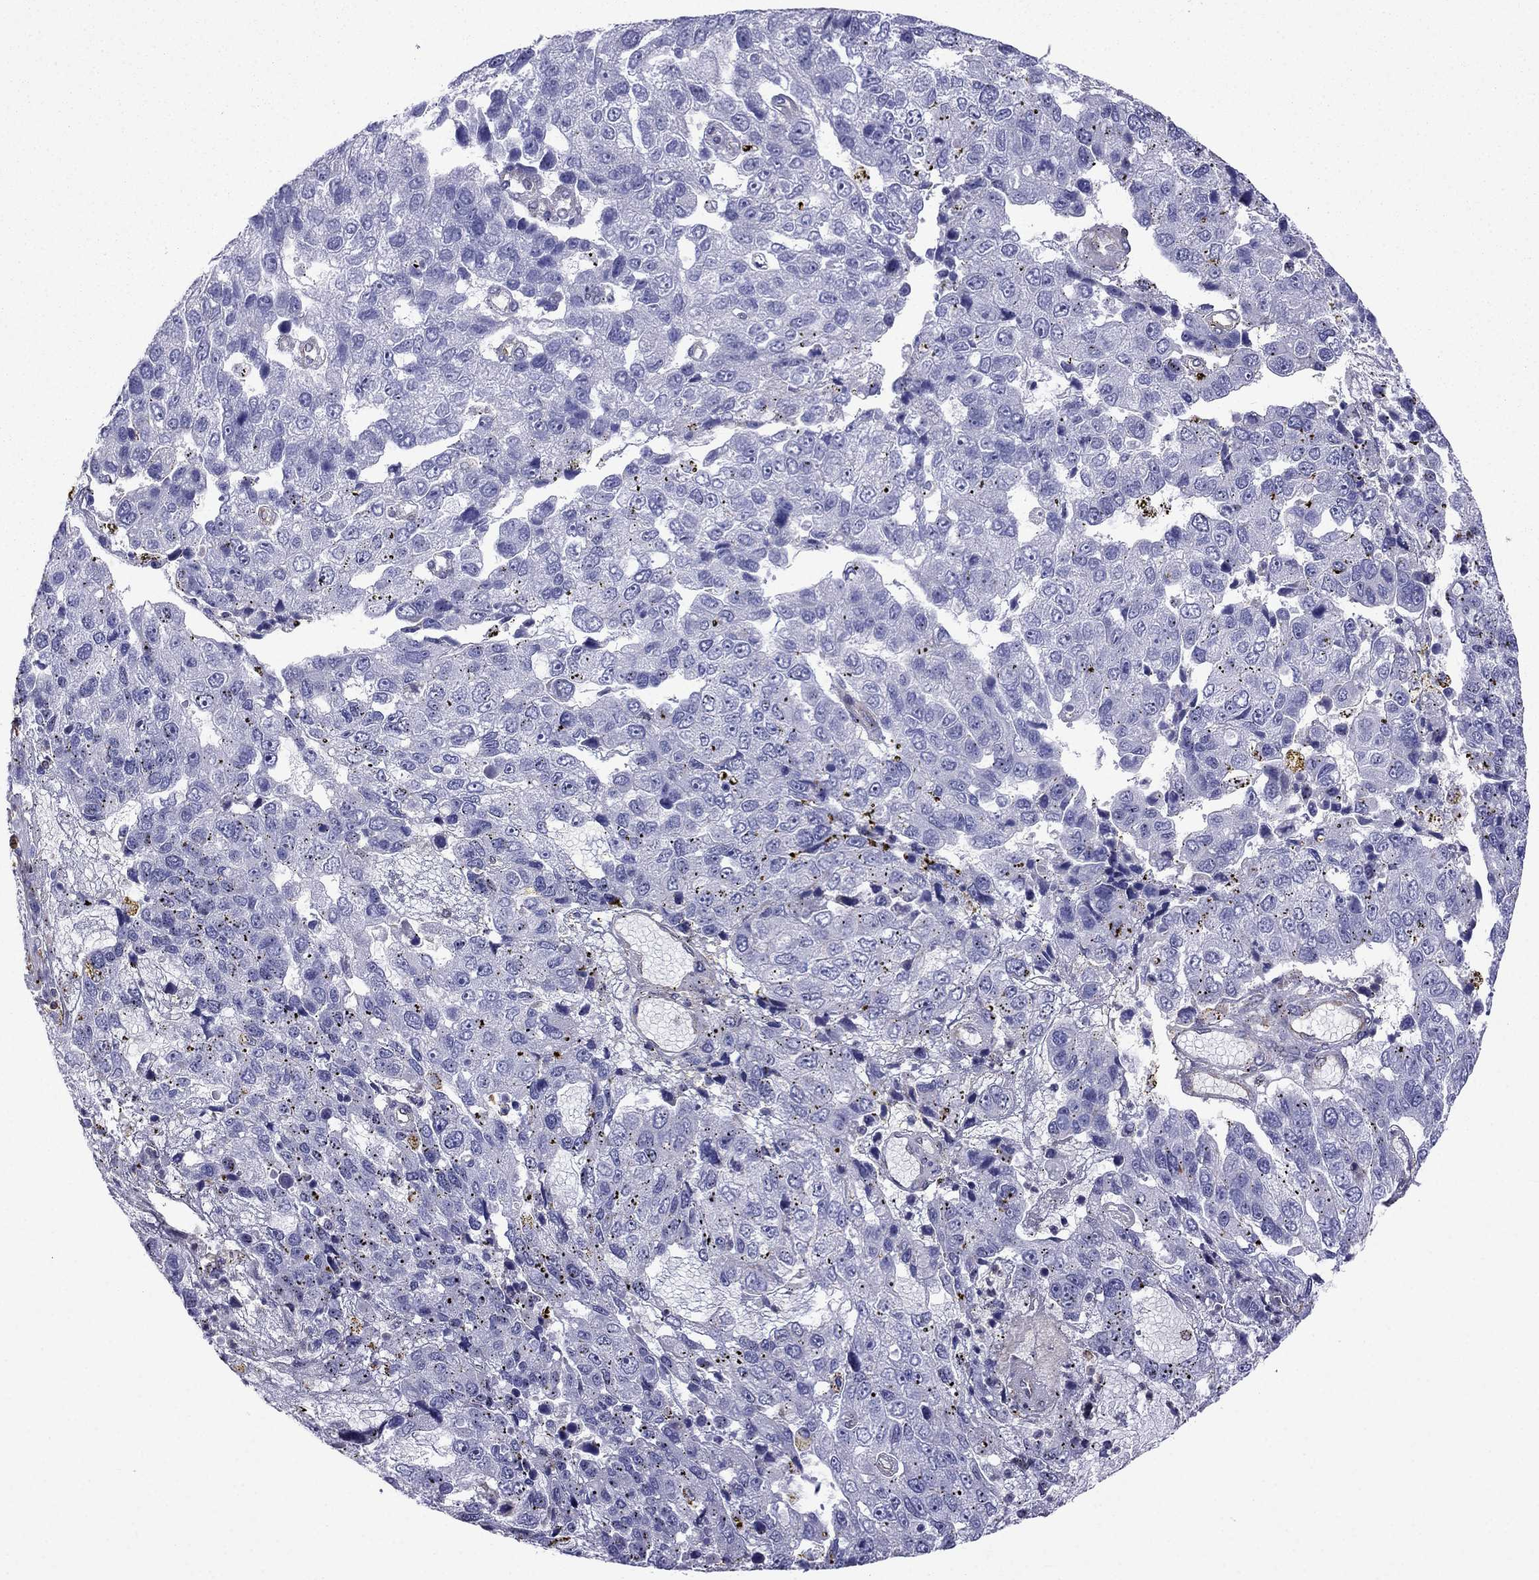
{"staining": {"intensity": "negative", "quantity": "none", "location": "none"}, "tissue": "pancreatic cancer", "cell_type": "Tumor cells", "image_type": "cancer", "snomed": [{"axis": "morphology", "description": "Adenocarcinoma, NOS"}, {"axis": "topography", "description": "Pancreas"}], "caption": "This photomicrograph is of pancreatic adenocarcinoma stained with IHC to label a protein in brown with the nuclei are counter-stained blue. There is no staining in tumor cells. (DAB (3,3'-diaminobenzidine) immunohistochemistry (IHC) visualized using brightfield microscopy, high magnification).", "gene": "GNAL", "patient": {"sex": "female", "age": 61}}